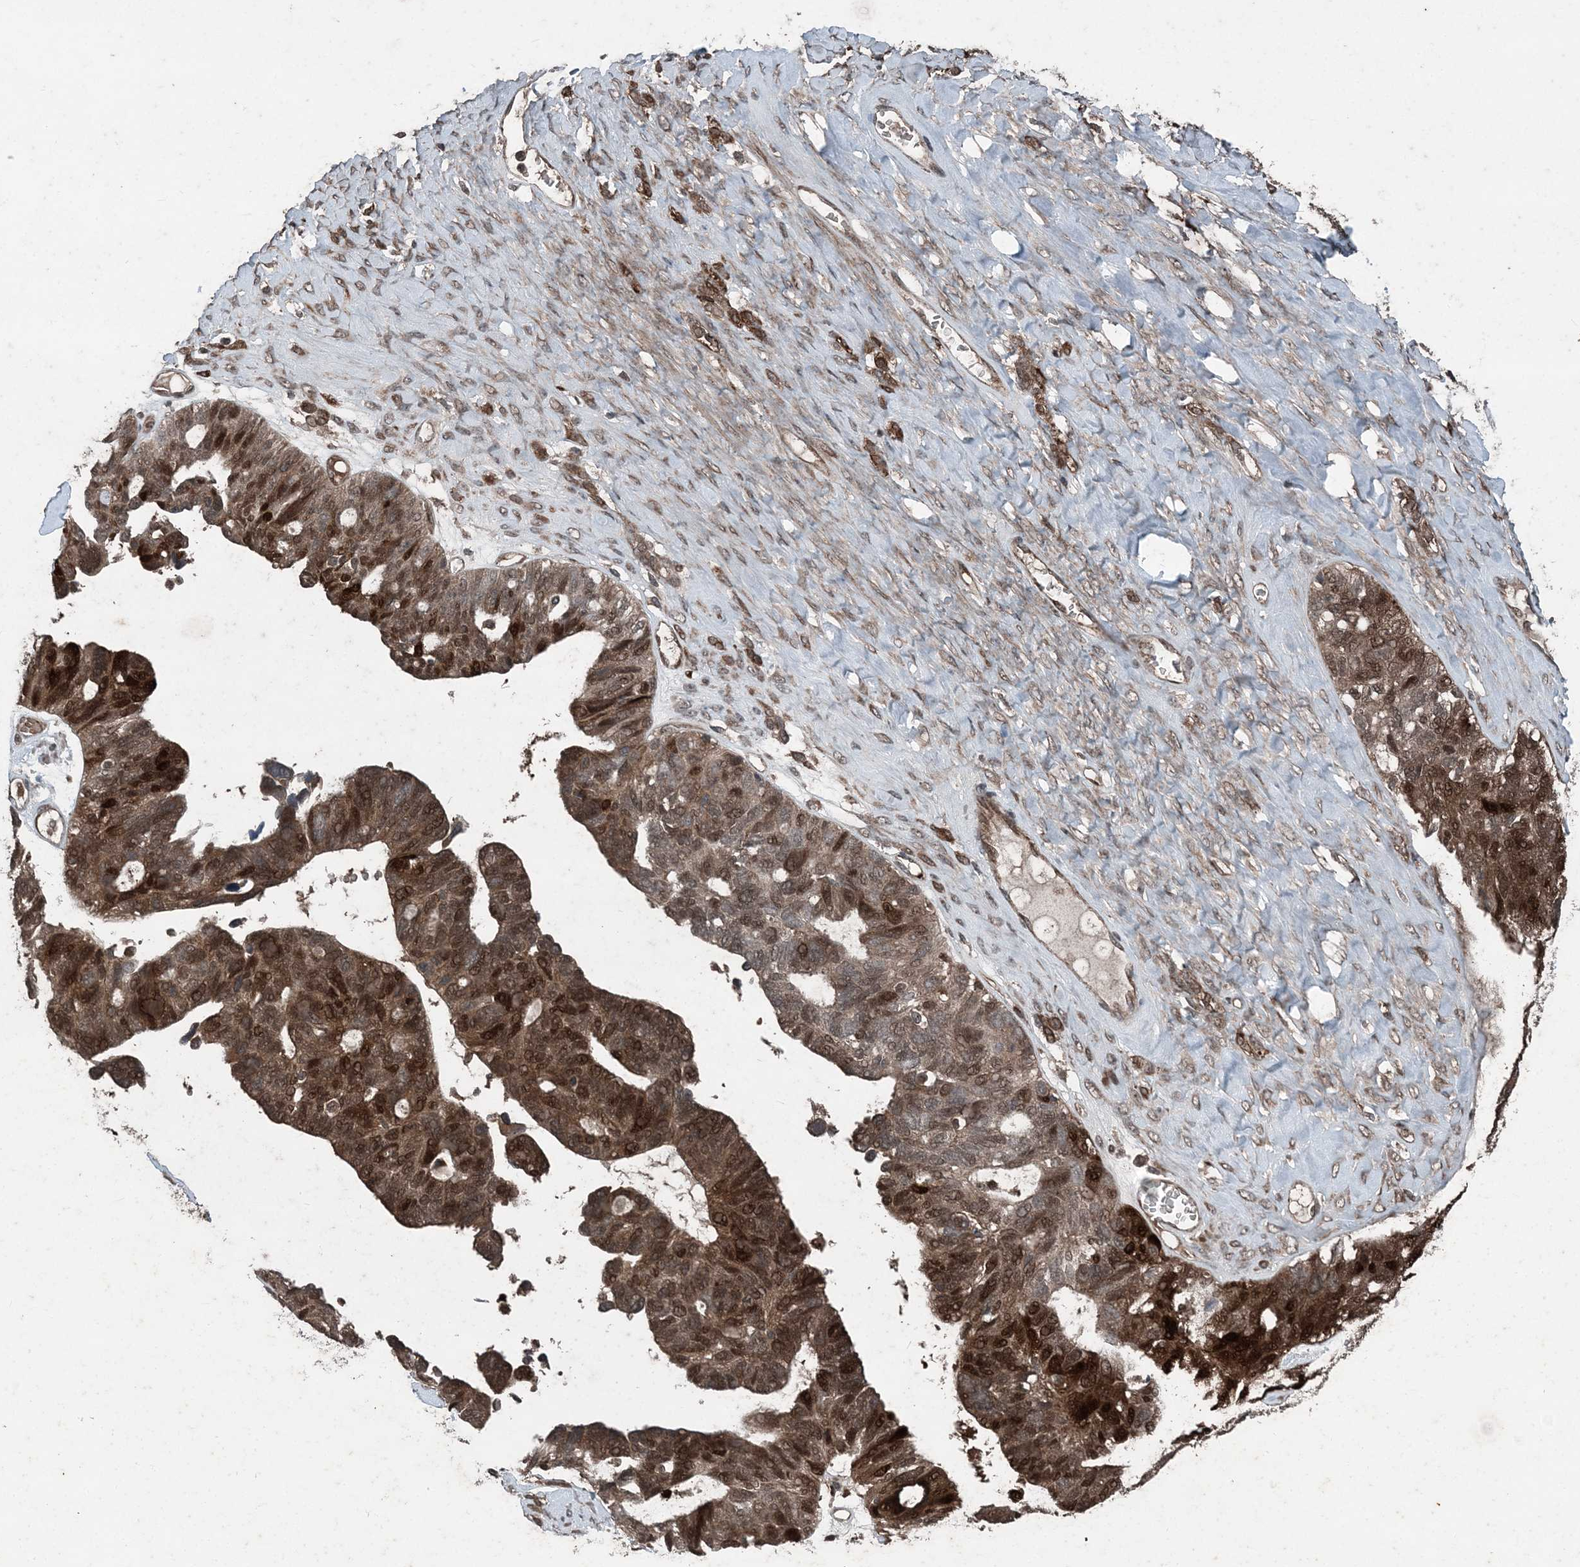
{"staining": {"intensity": "strong", "quantity": "25%-75%", "location": "cytoplasmic/membranous,nuclear"}, "tissue": "ovarian cancer", "cell_type": "Tumor cells", "image_type": "cancer", "snomed": [{"axis": "morphology", "description": "Cystadenocarcinoma, serous, NOS"}, {"axis": "topography", "description": "Ovary"}], "caption": "Human ovarian cancer (serous cystadenocarcinoma) stained with a brown dye displays strong cytoplasmic/membranous and nuclear positive expression in about 25%-75% of tumor cells.", "gene": "CFL1", "patient": {"sex": "female", "age": 79}}